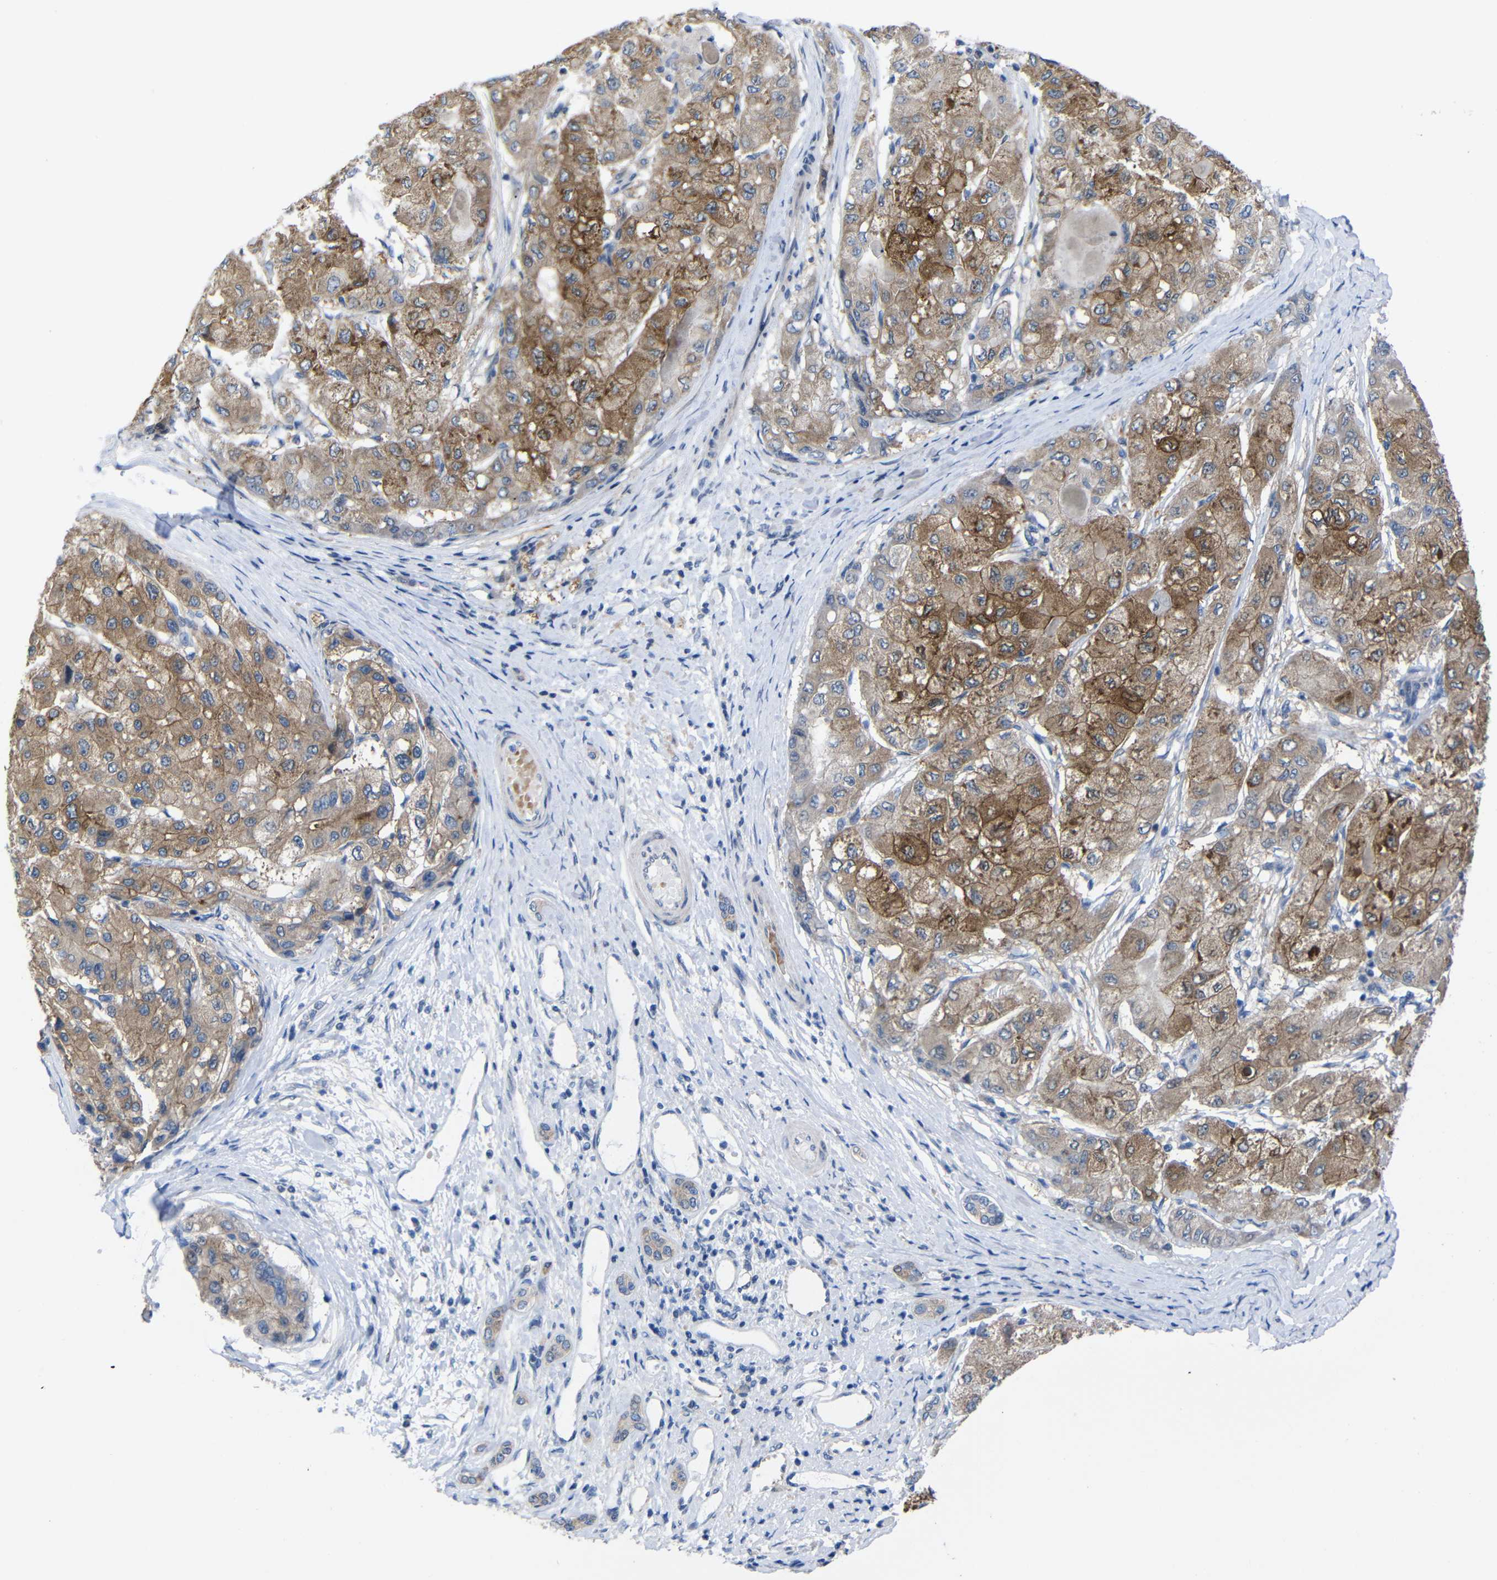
{"staining": {"intensity": "moderate", "quantity": ">75%", "location": "cytoplasmic/membranous"}, "tissue": "liver cancer", "cell_type": "Tumor cells", "image_type": "cancer", "snomed": [{"axis": "morphology", "description": "Carcinoma, Hepatocellular, NOS"}, {"axis": "topography", "description": "Liver"}], "caption": "This histopathology image exhibits immunohistochemistry staining of liver hepatocellular carcinoma, with medium moderate cytoplasmic/membranous positivity in approximately >75% of tumor cells.", "gene": "CMTM1", "patient": {"sex": "male", "age": 80}}